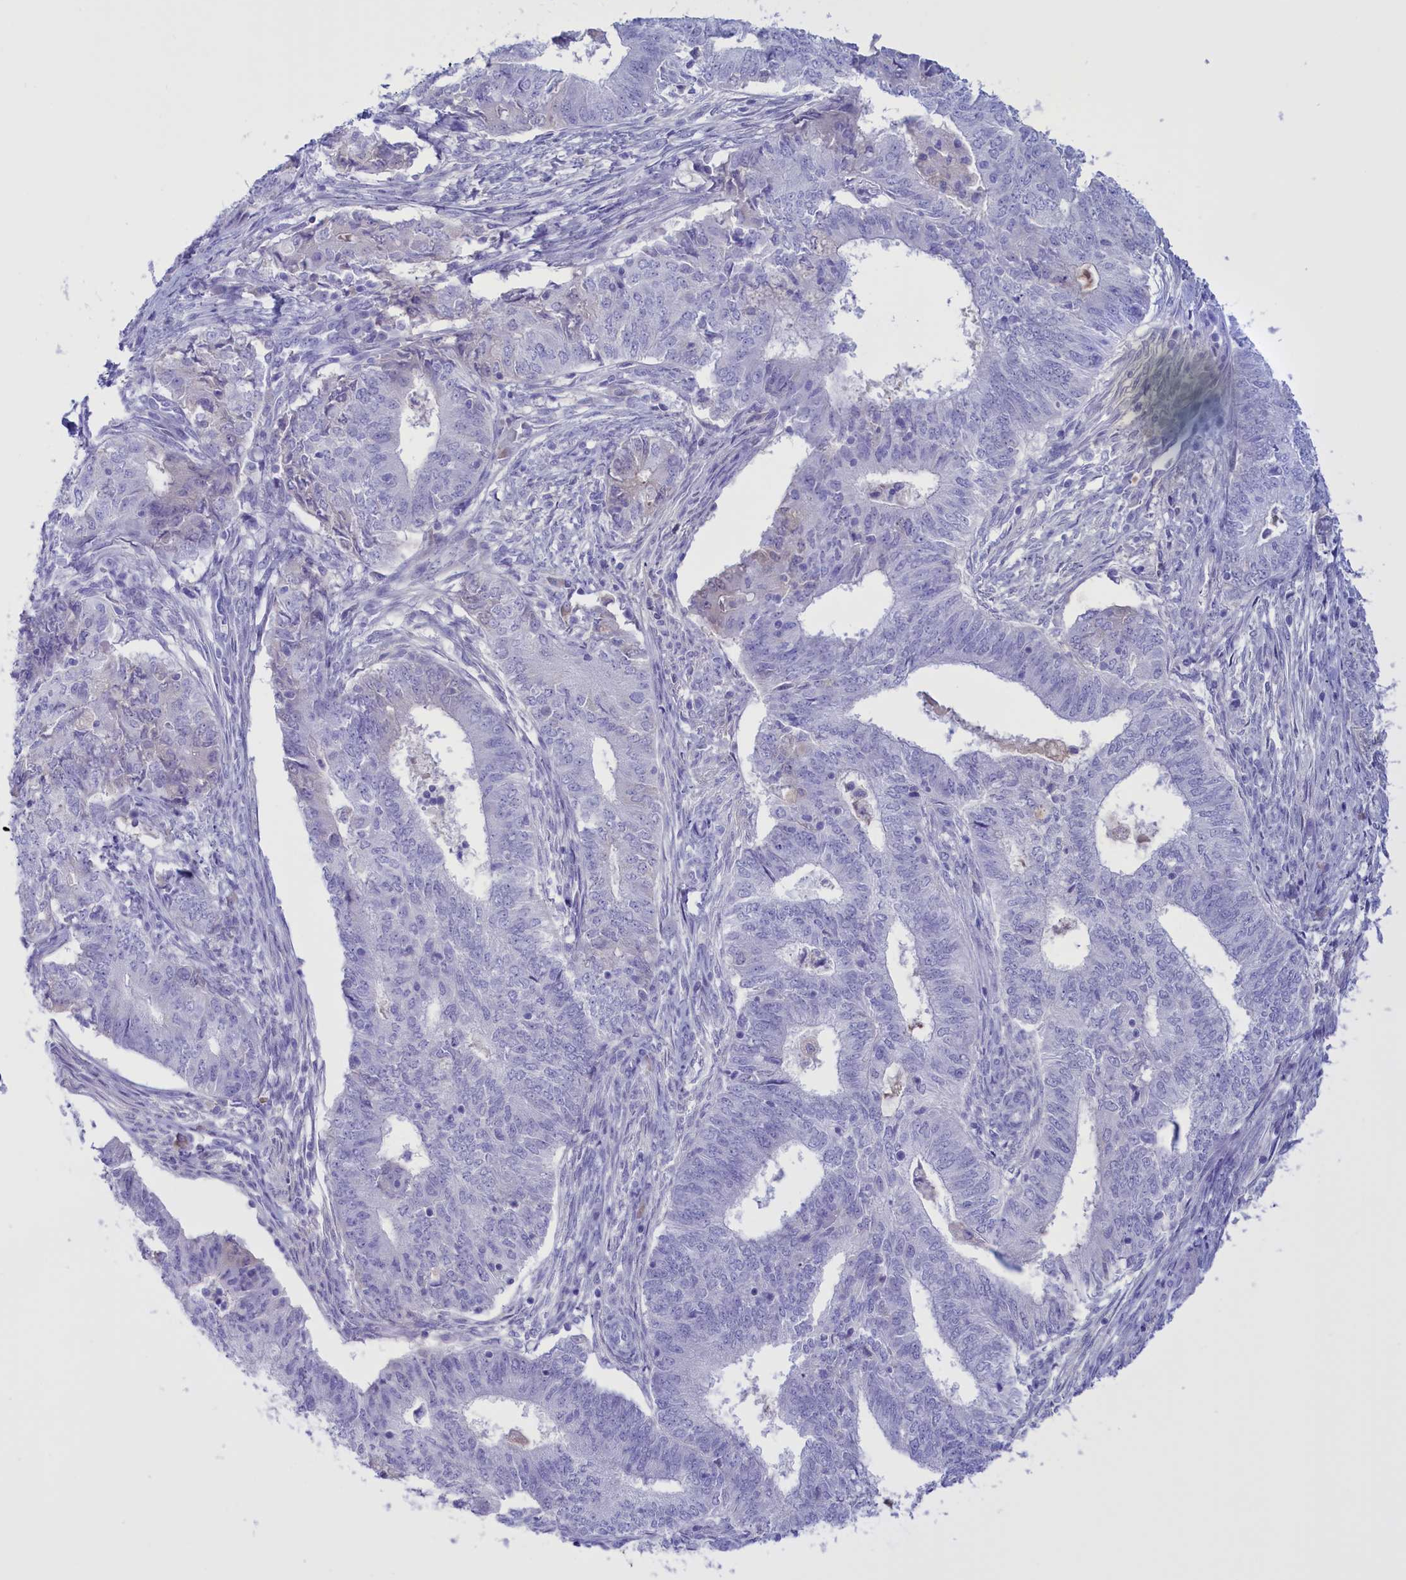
{"staining": {"intensity": "negative", "quantity": "none", "location": "none"}, "tissue": "endometrial cancer", "cell_type": "Tumor cells", "image_type": "cancer", "snomed": [{"axis": "morphology", "description": "Adenocarcinoma, NOS"}, {"axis": "topography", "description": "Endometrium"}], "caption": "This photomicrograph is of adenocarcinoma (endometrial) stained with immunohistochemistry to label a protein in brown with the nuclei are counter-stained blue. There is no staining in tumor cells. (Brightfield microscopy of DAB (3,3'-diaminobenzidine) immunohistochemistry at high magnification).", "gene": "PROK2", "patient": {"sex": "female", "age": 62}}